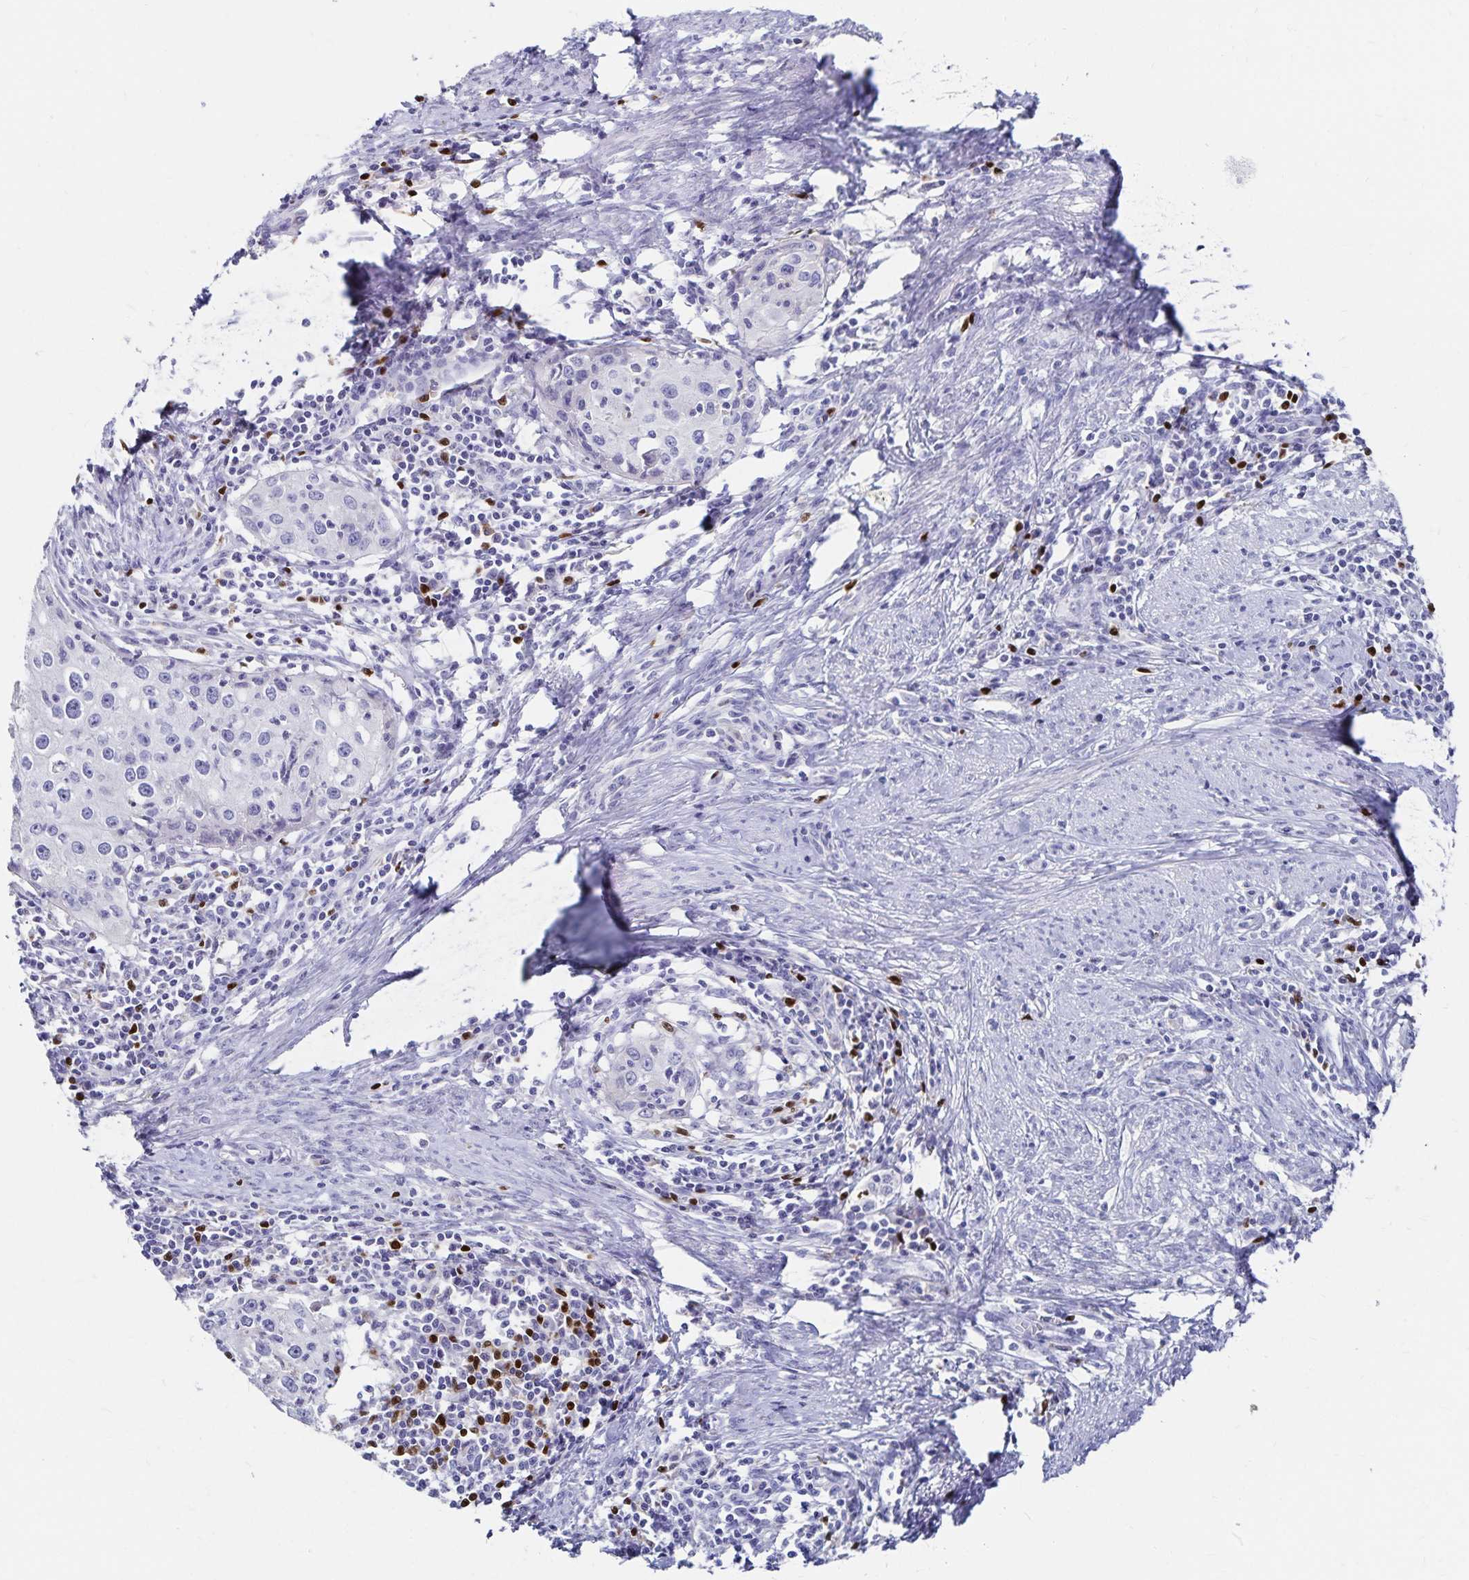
{"staining": {"intensity": "negative", "quantity": "none", "location": "none"}, "tissue": "cervical cancer", "cell_type": "Tumor cells", "image_type": "cancer", "snomed": [{"axis": "morphology", "description": "Squamous cell carcinoma, NOS"}, {"axis": "topography", "description": "Cervix"}], "caption": "Immunohistochemistry (IHC) of squamous cell carcinoma (cervical) exhibits no staining in tumor cells.", "gene": "PAX5", "patient": {"sex": "female", "age": 40}}